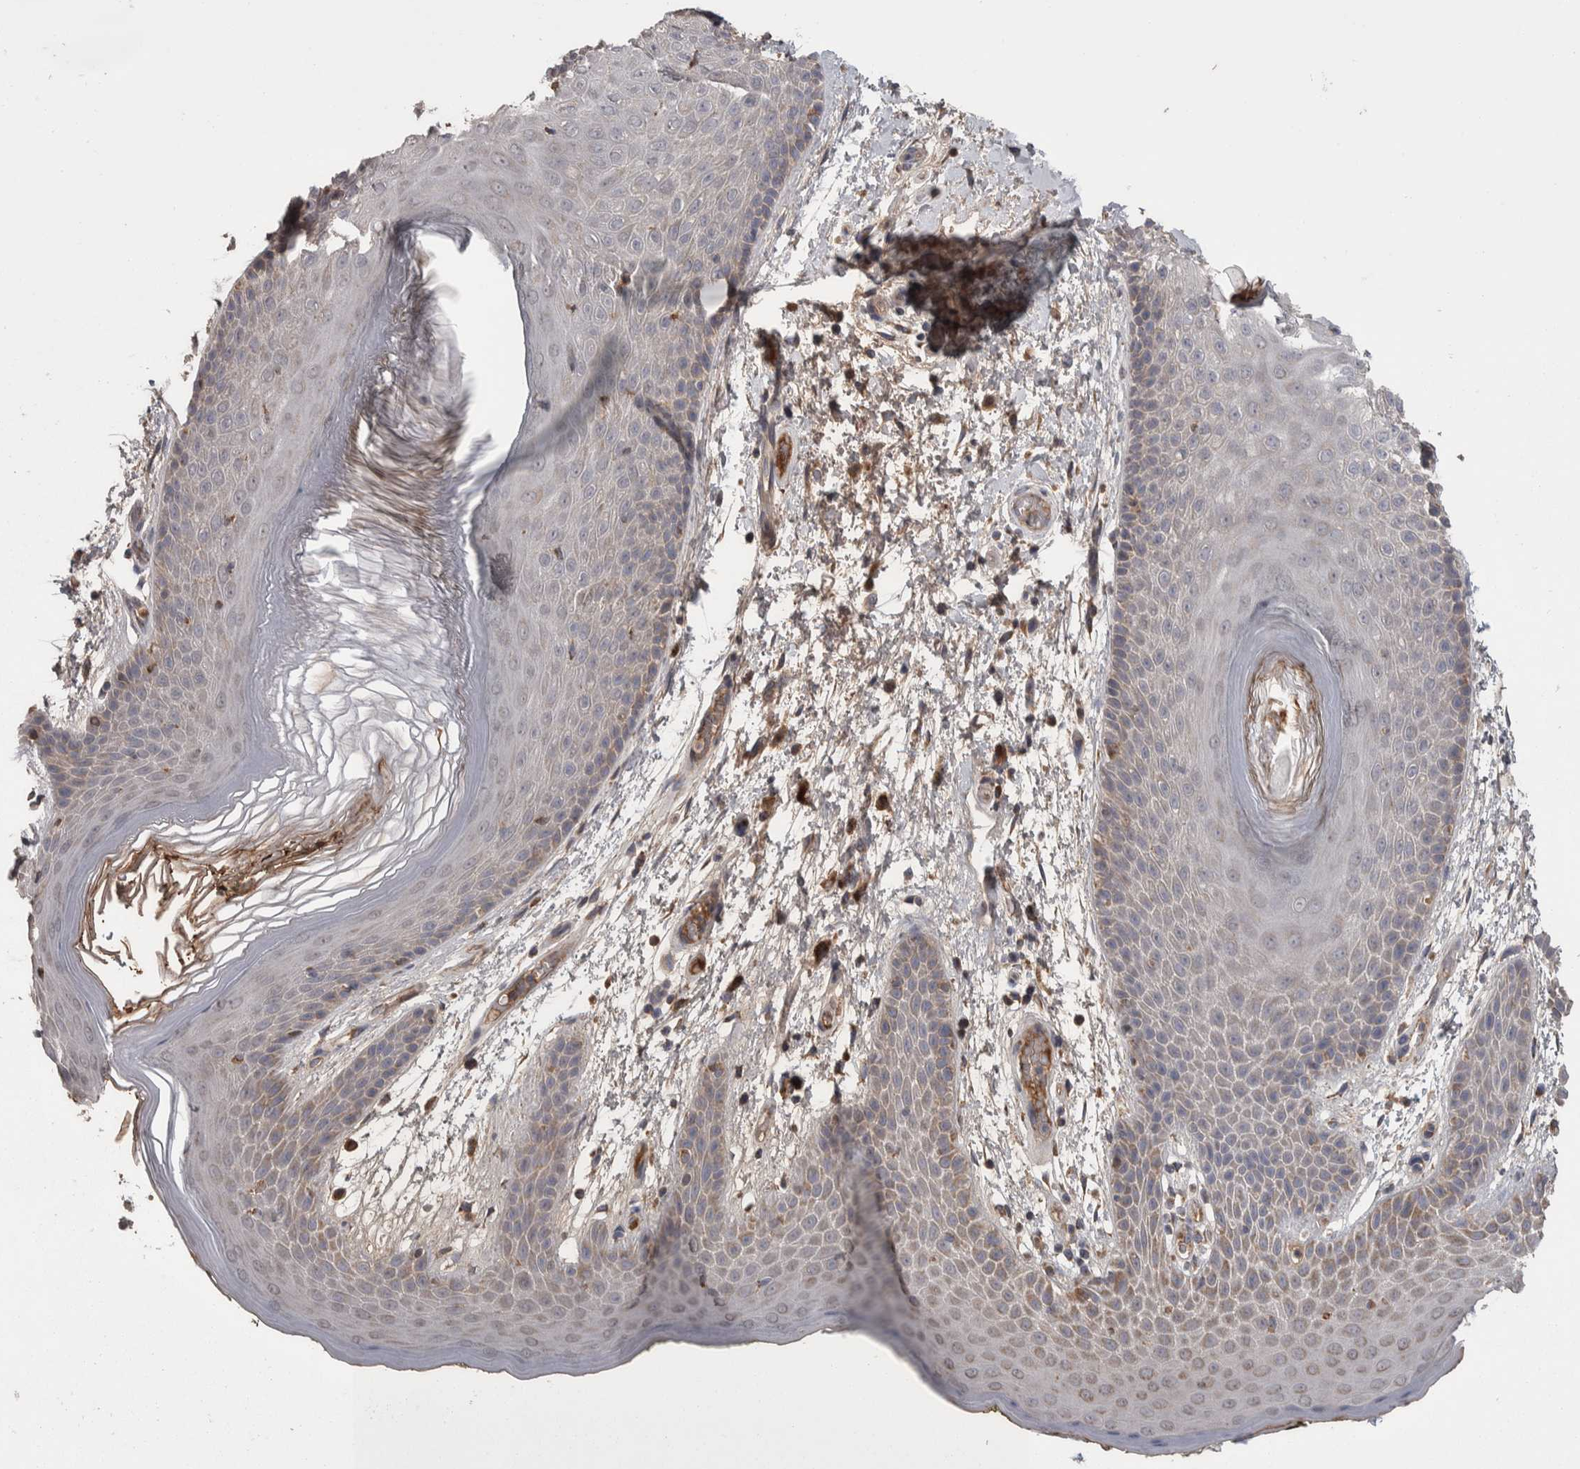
{"staining": {"intensity": "moderate", "quantity": "25%-75%", "location": "cytoplasmic/membranous"}, "tissue": "skin", "cell_type": "Epidermal cells", "image_type": "normal", "snomed": [{"axis": "morphology", "description": "Normal tissue, NOS"}, {"axis": "topography", "description": "Anal"}], "caption": "The histopathology image reveals immunohistochemical staining of benign skin. There is moderate cytoplasmic/membranous positivity is present in approximately 25%-75% of epidermal cells.", "gene": "SCO1", "patient": {"sex": "male", "age": 74}}